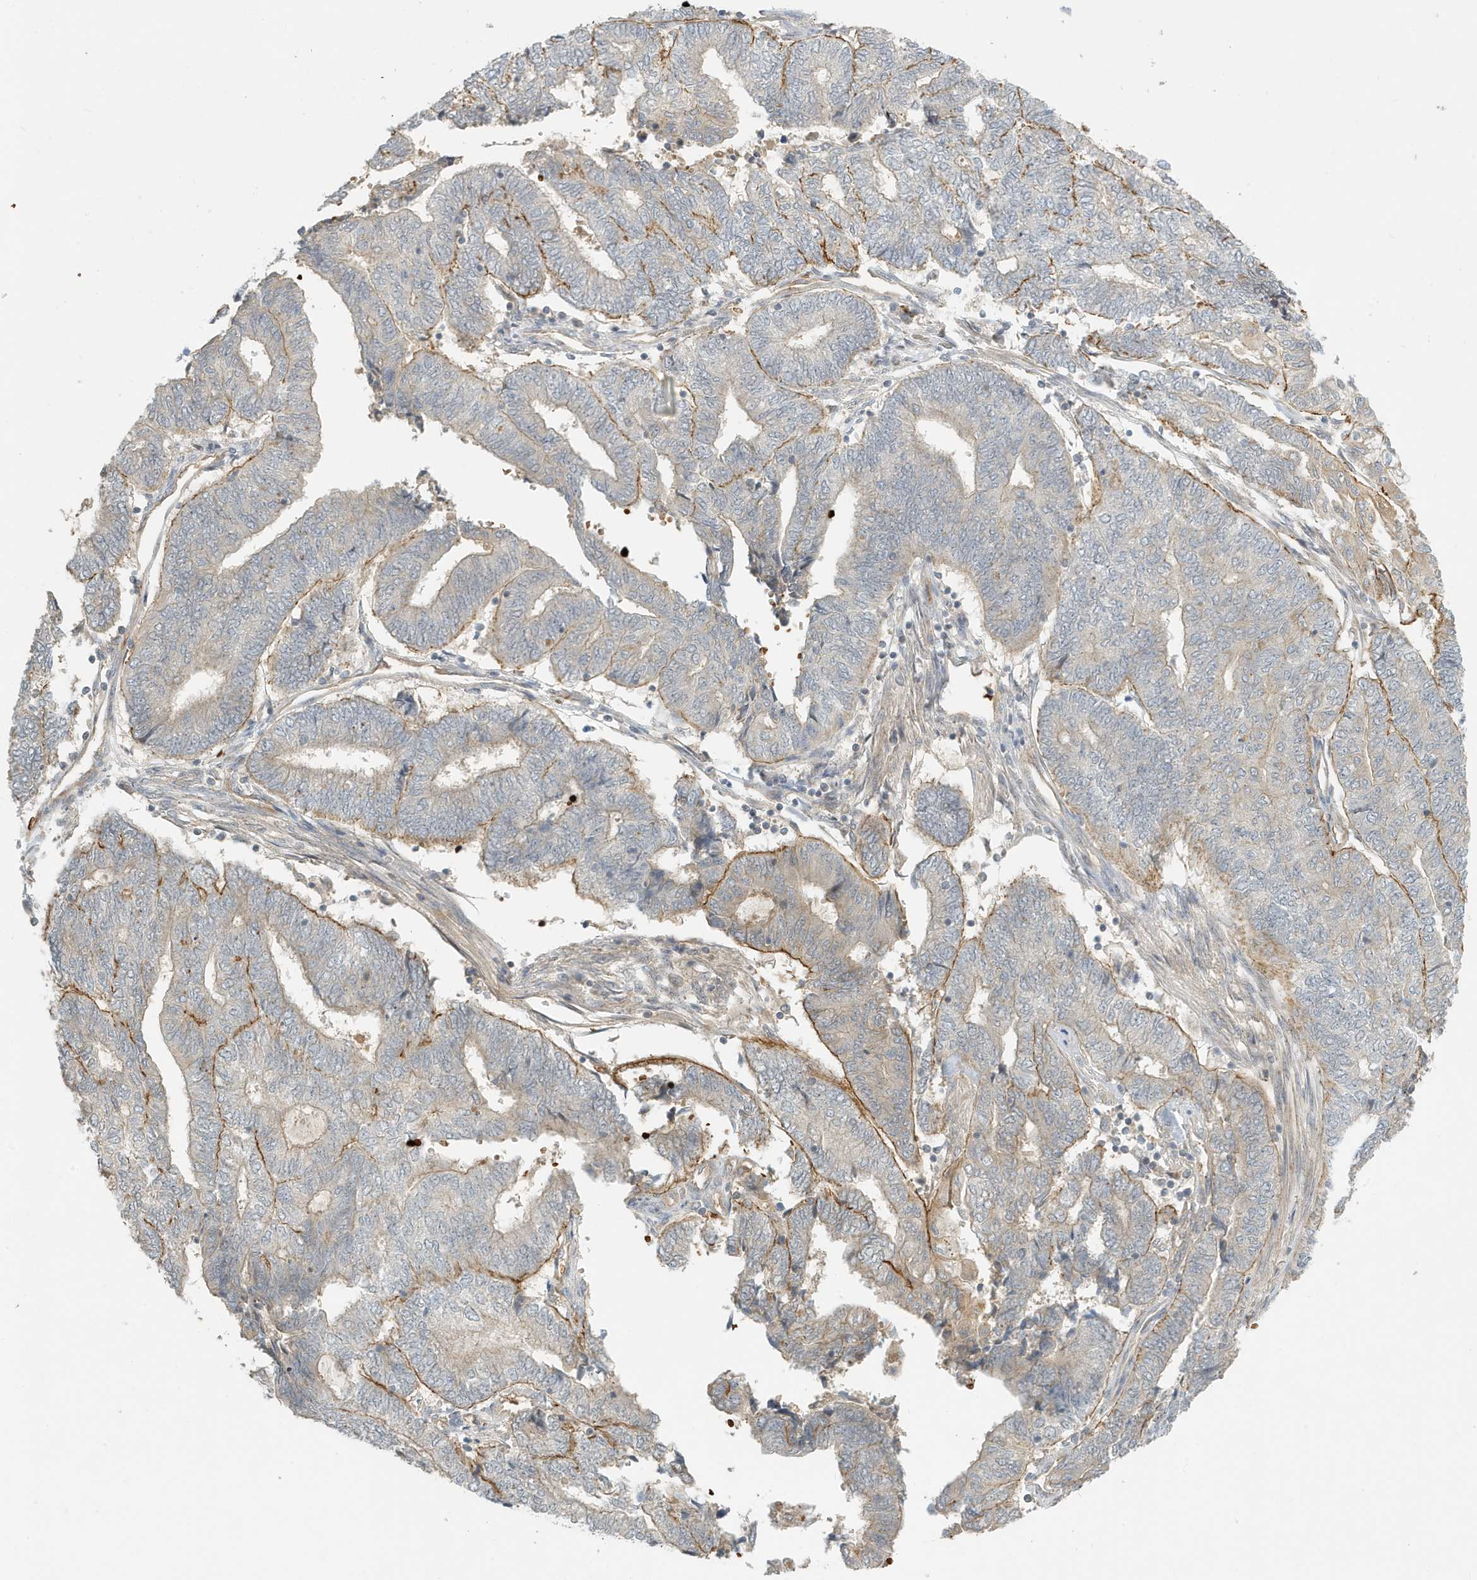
{"staining": {"intensity": "moderate", "quantity": "<25%", "location": "cytoplasmic/membranous"}, "tissue": "endometrial cancer", "cell_type": "Tumor cells", "image_type": "cancer", "snomed": [{"axis": "morphology", "description": "Adenocarcinoma, NOS"}, {"axis": "topography", "description": "Uterus"}, {"axis": "topography", "description": "Endometrium"}], "caption": "Immunohistochemical staining of human endometrial cancer (adenocarcinoma) demonstrates low levels of moderate cytoplasmic/membranous protein positivity in about <25% of tumor cells. The staining was performed using DAB, with brown indicating positive protein expression. Nuclei are stained blue with hematoxylin.", "gene": "FYCO1", "patient": {"sex": "female", "age": 70}}